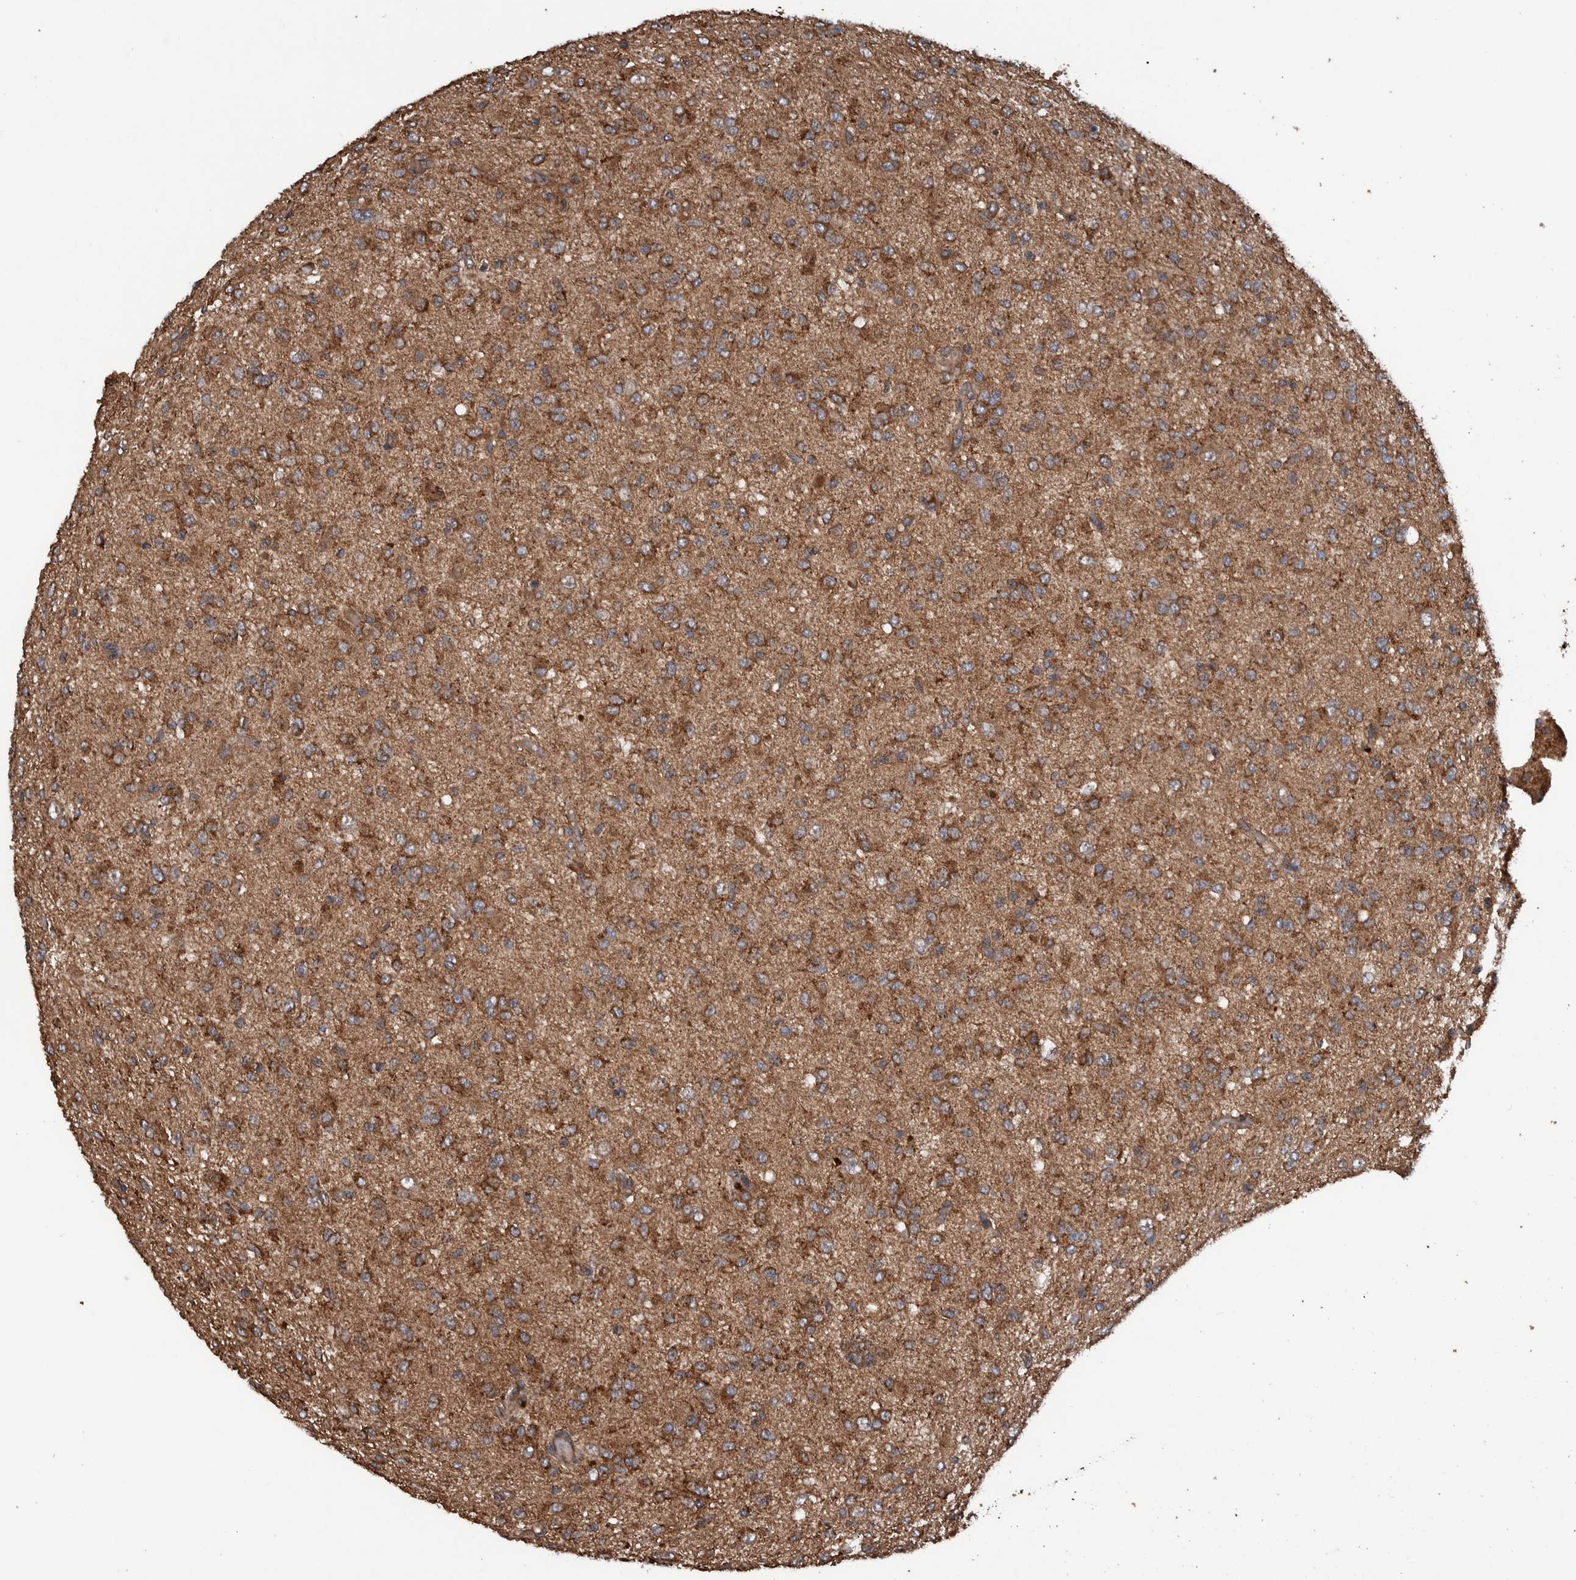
{"staining": {"intensity": "strong", "quantity": ">75%", "location": "cytoplasmic/membranous"}, "tissue": "glioma", "cell_type": "Tumor cells", "image_type": "cancer", "snomed": [{"axis": "morphology", "description": "Glioma, malignant, High grade"}, {"axis": "topography", "description": "Brain"}], "caption": "Immunohistochemistry (IHC) of human glioma demonstrates high levels of strong cytoplasmic/membranous staining in approximately >75% of tumor cells. Immunohistochemistry stains the protein in brown and the nuclei are stained blue.", "gene": "TRIM16", "patient": {"sex": "female", "age": 59}}